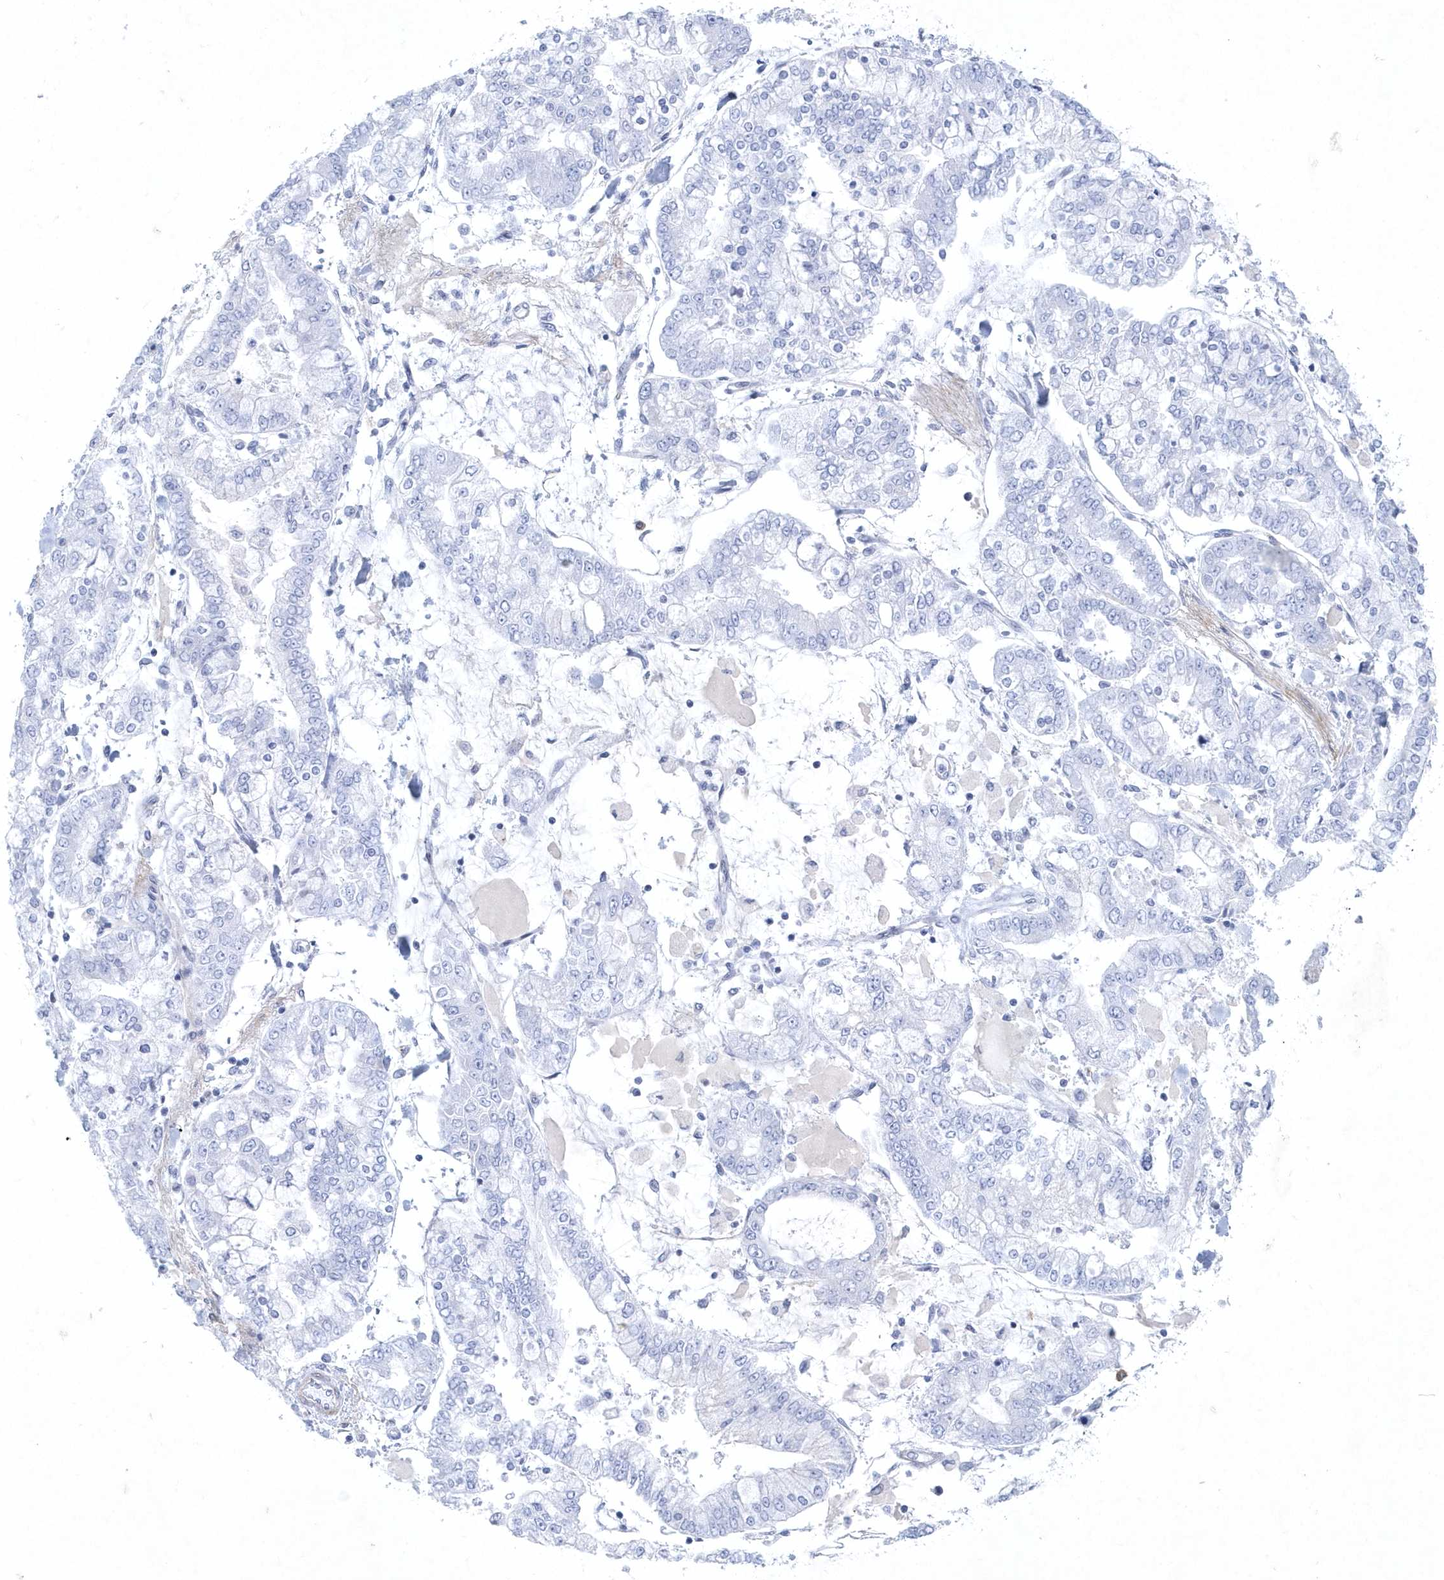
{"staining": {"intensity": "negative", "quantity": "none", "location": "none"}, "tissue": "stomach cancer", "cell_type": "Tumor cells", "image_type": "cancer", "snomed": [{"axis": "morphology", "description": "Normal tissue, NOS"}, {"axis": "morphology", "description": "Adenocarcinoma, NOS"}, {"axis": "topography", "description": "Stomach, upper"}, {"axis": "topography", "description": "Stomach"}], "caption": "Immunohistochemistry photomicrograph of stomach cancer stained for a protein (brown), which shows no expression in tumor cells. (DAB immunohistochemistry (IHC) with hematoxylin counter stain).", "gene": "DCLRE1A", "patient": {"sex": "male", "age": 76}}